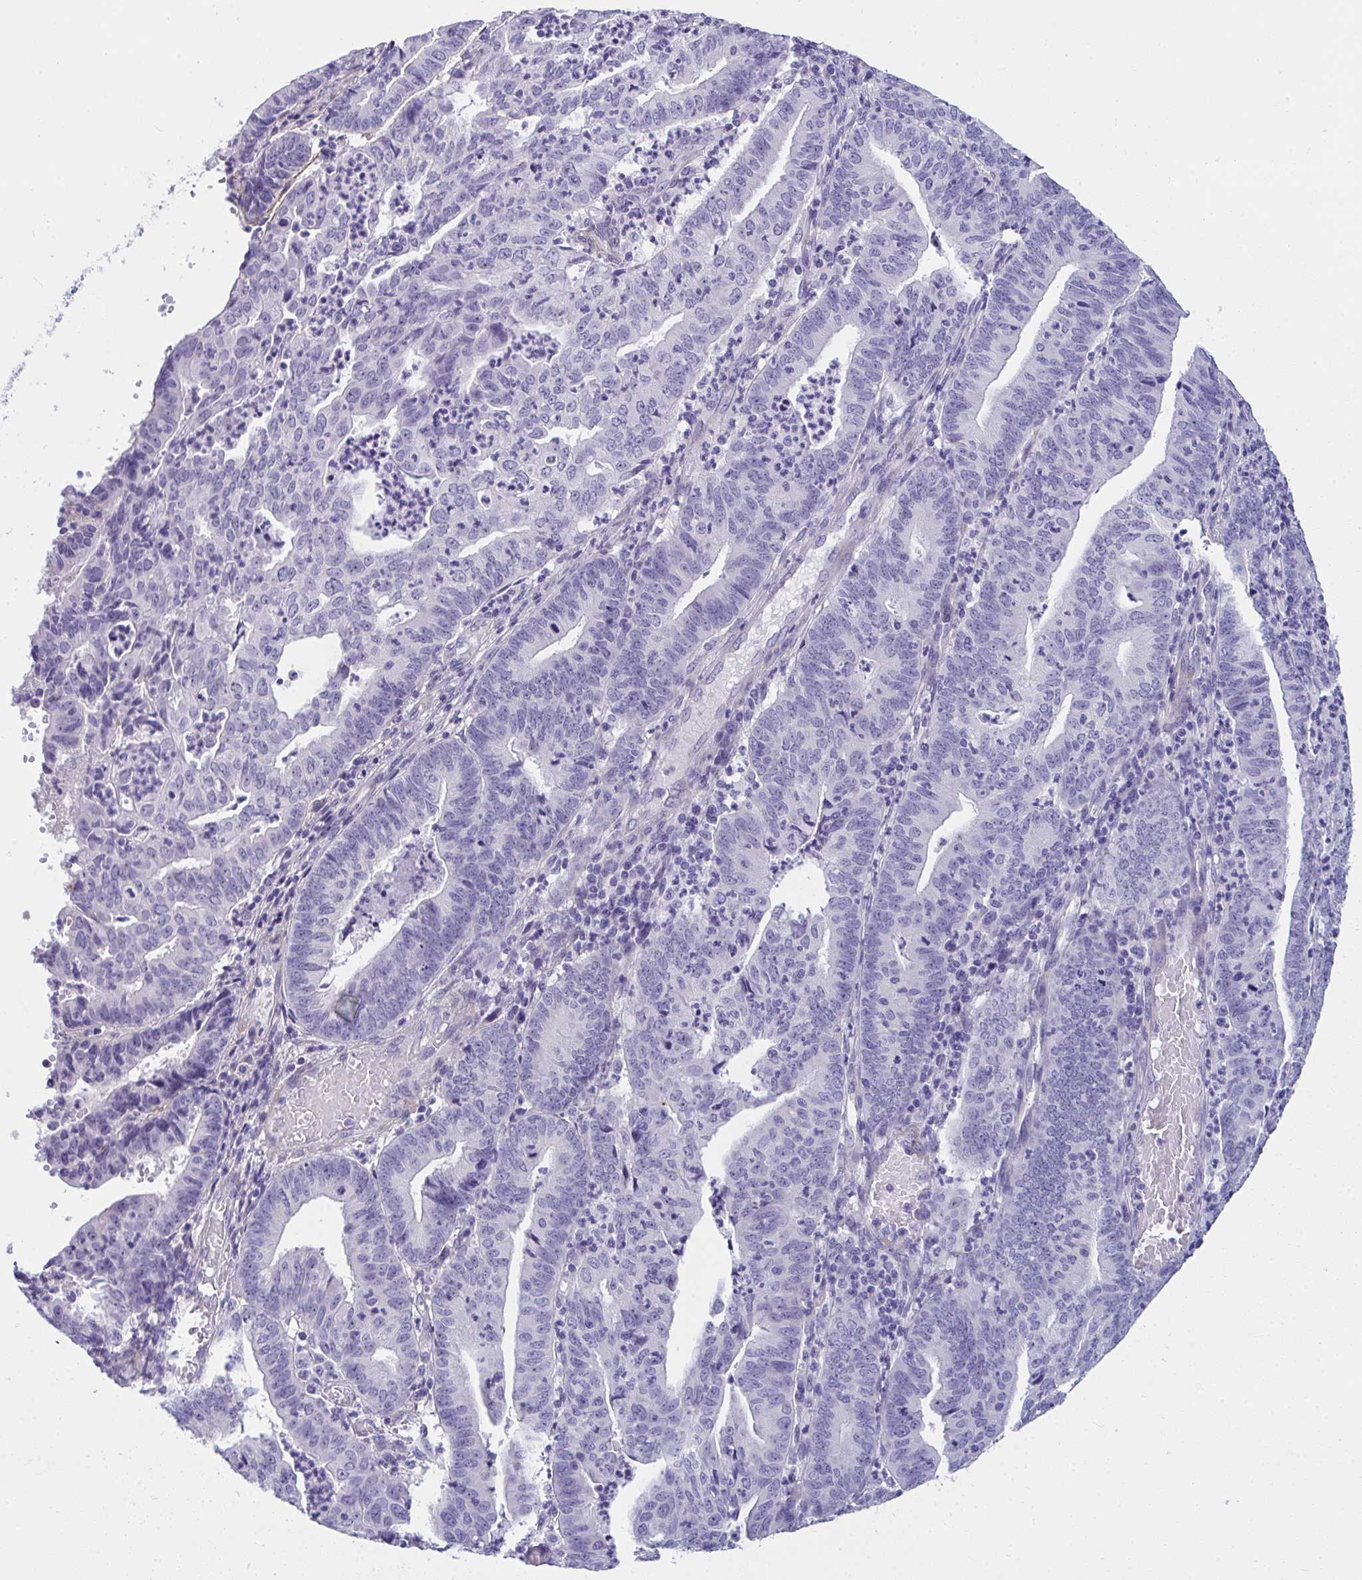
{"staining": {"intensity": "negative", "quantity": "none", "location": "none"}, "tissue": "endometrial cancer", "cell_type": "Tumor cells", "image_type": "cancer", "snomed": [{"axis": "morphology", "description": "Adenocarcinoma, NOS"}, {"axis": "topography", "description": "Endometrium"}], "caption": "Tumor cells show no significant staining in adenocarcinoma (endometrial).", "gene": "LHFPL6", "patient": {"sex": "female", "age": 60}}